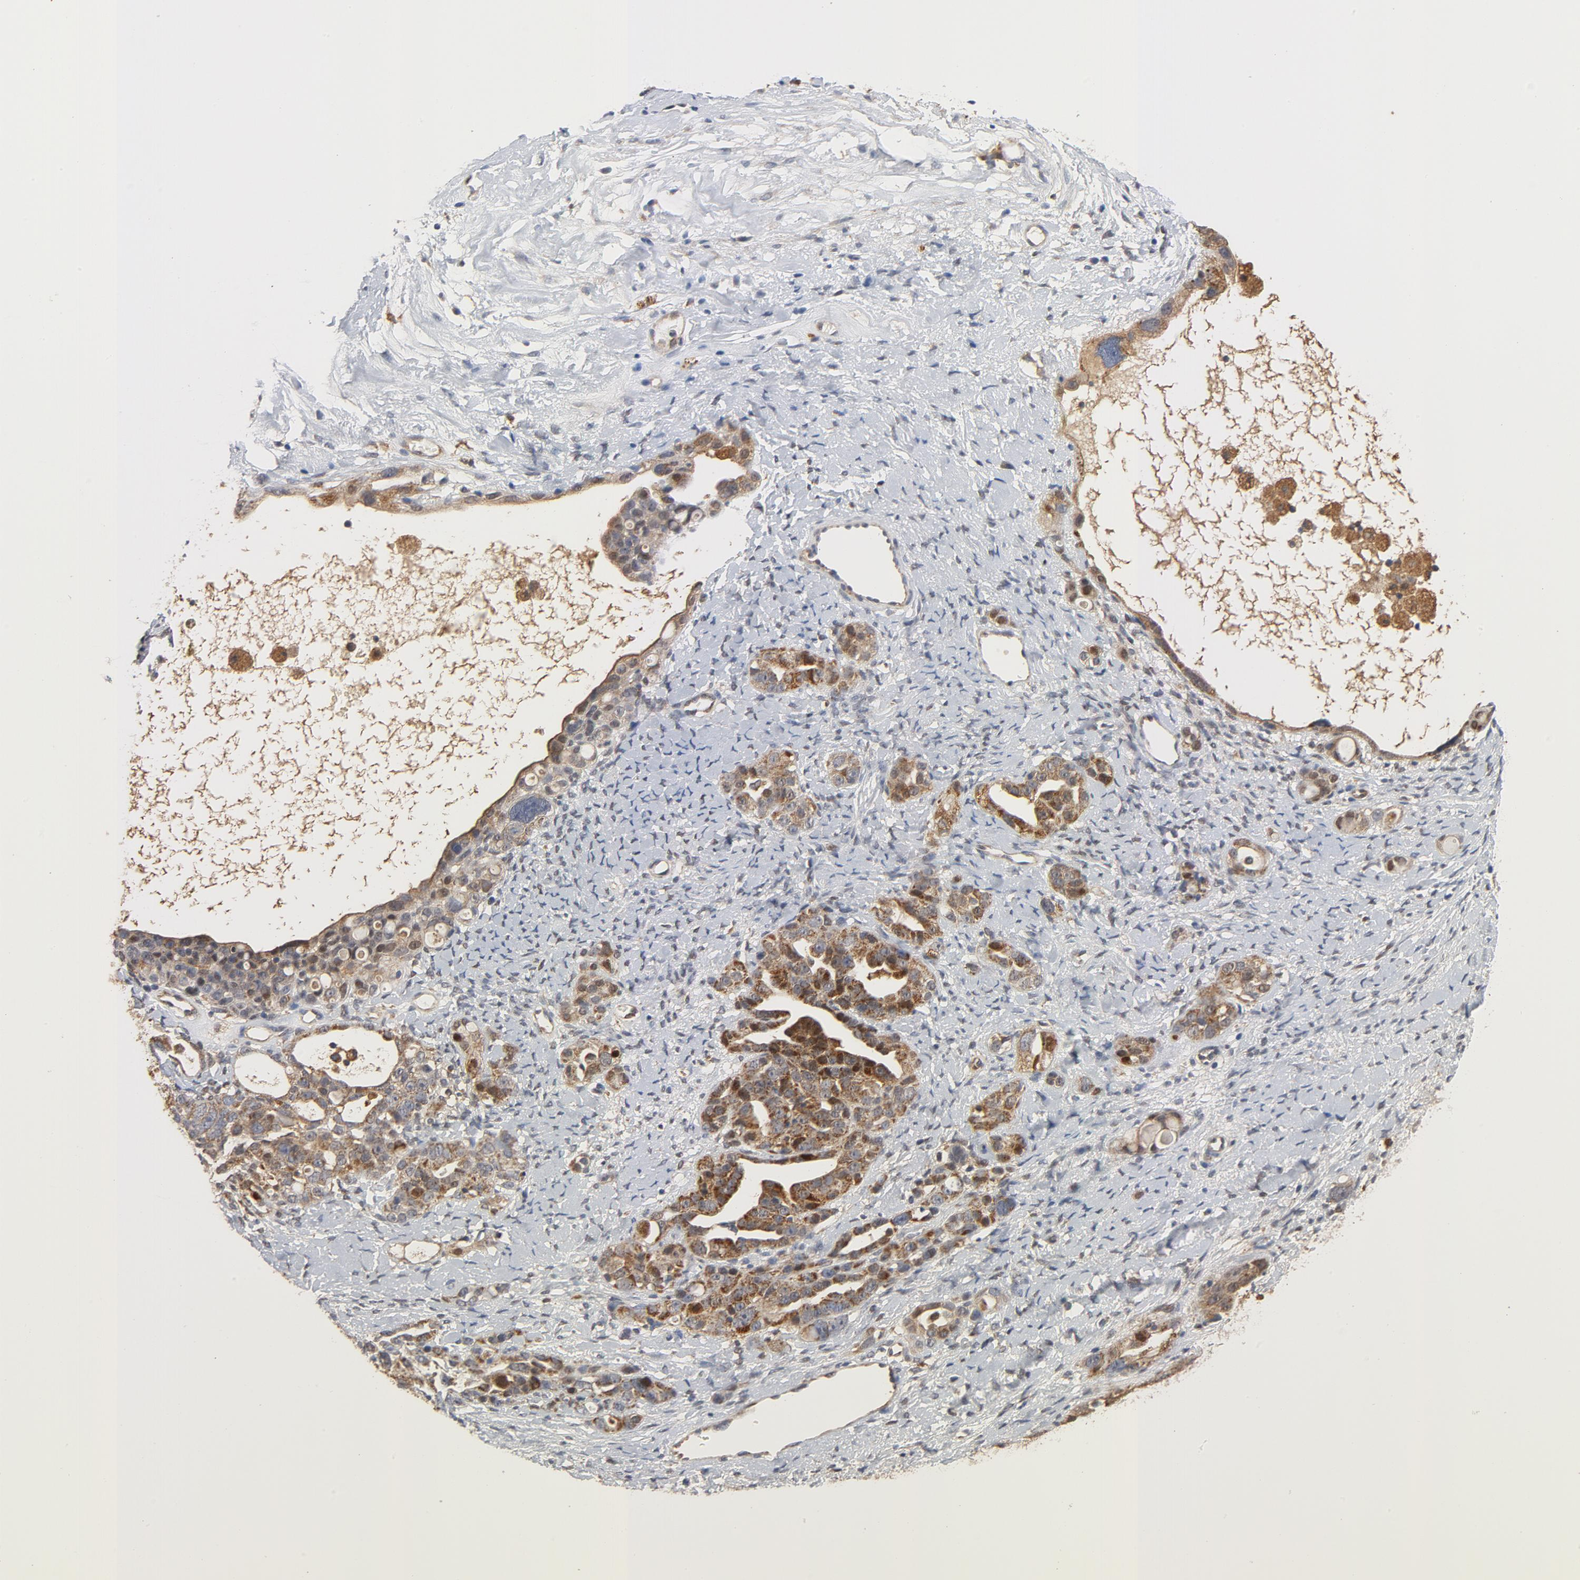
{"staining": {"intensity": "moderate", "quantity": ">75%", "location": "cytoplasmic/membranous"}, "tissue": "ovarian cancer", "cell_type": "Tumor cells", "image_type": "cancer", "snomed": [{"axis": "morphology", "description": "Cystadenocarcinoma, serous, NOS"}, {"axis": "topography", "description": "Ovary"}], "caption": "This micrograph exhibits immunohistochemistry (IHC) staining of ovarian serous cystadenocarcinoma, with medium moderate cytoplasmic/membranous staining in about >75% of tumor cells.", "gene": "RAPGEF4", "patient": {"sex": "female", "age": 66}}